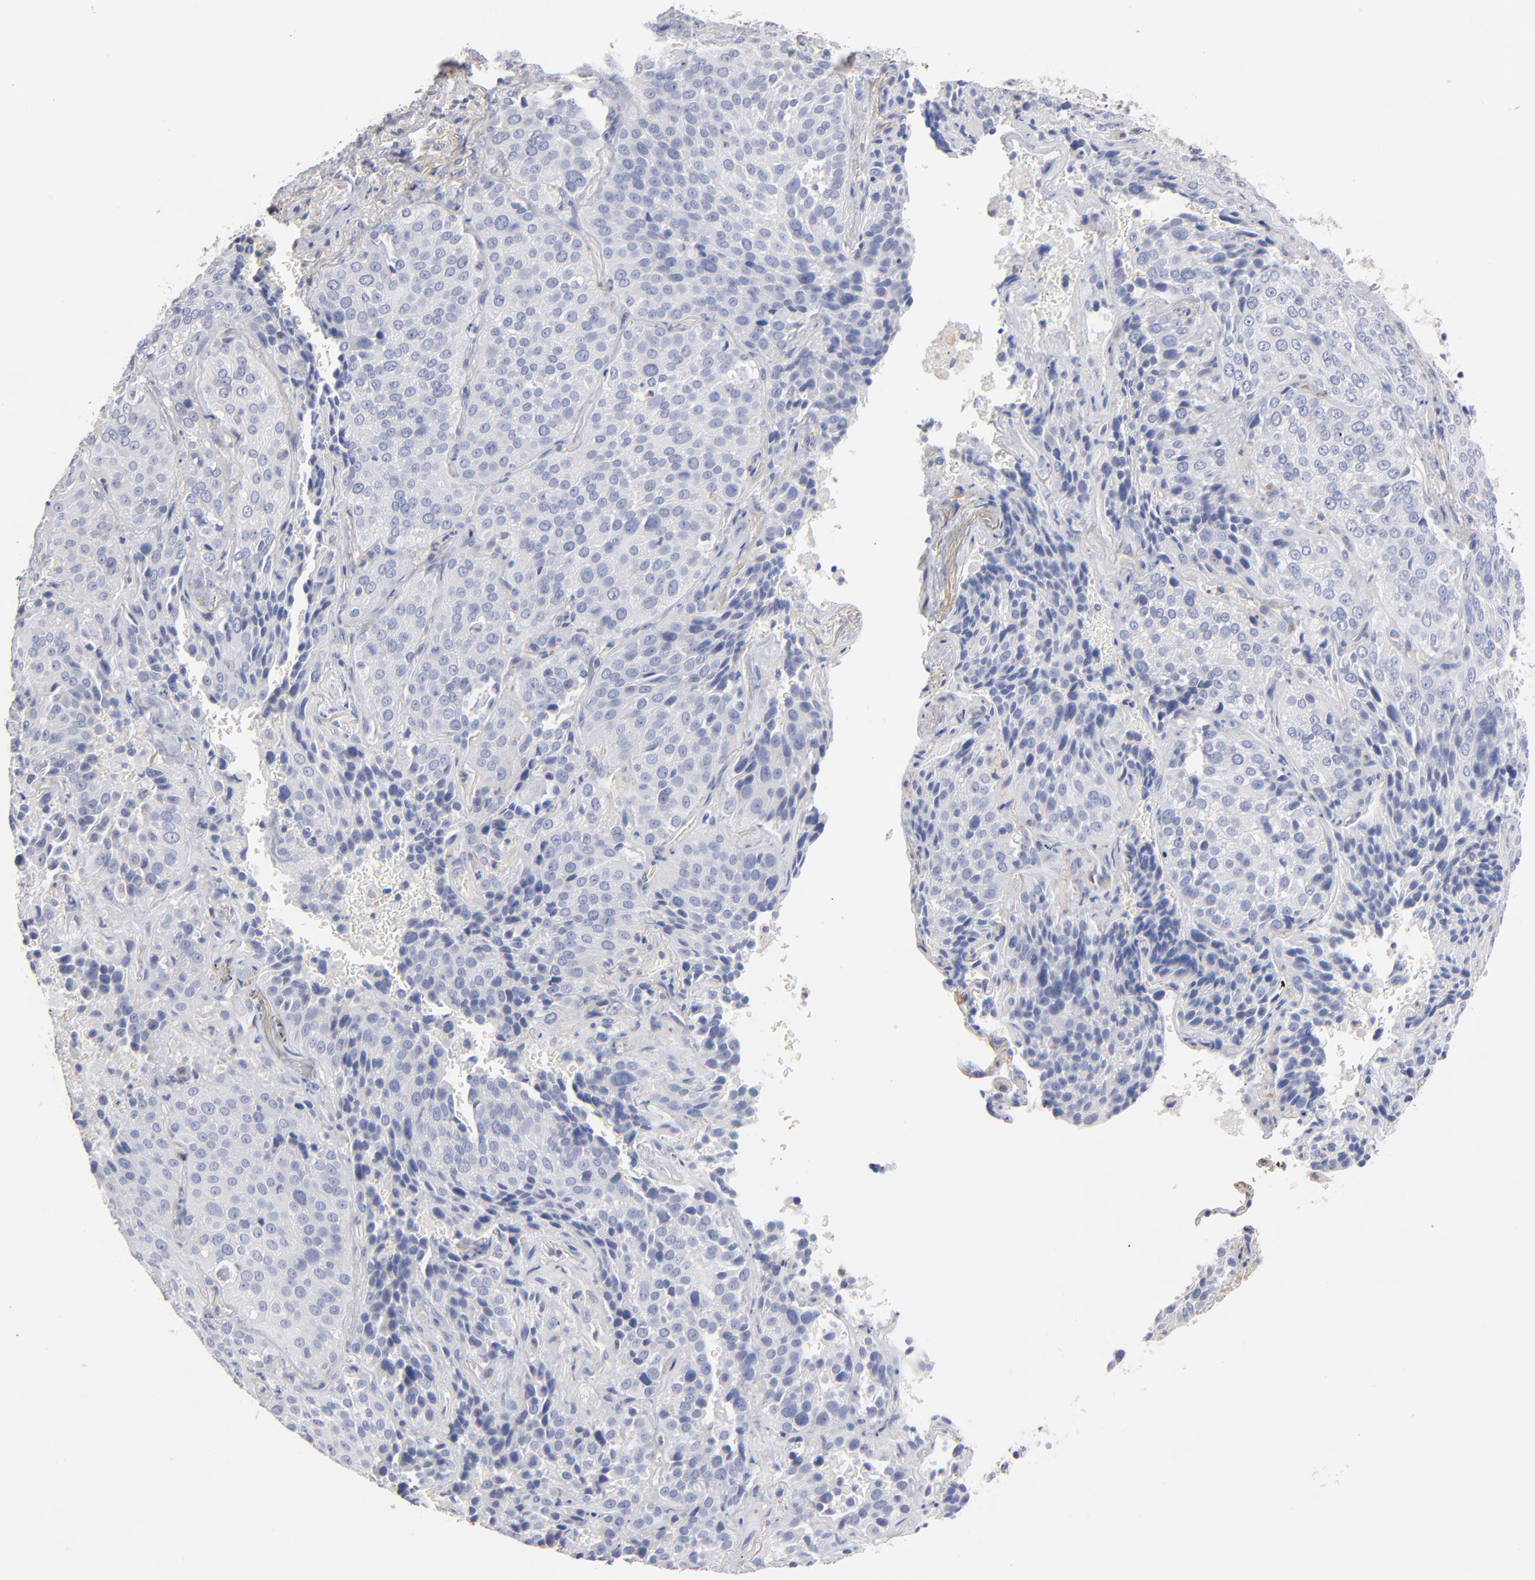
{"staining": {"intensity": "negative", "quantity": "none", "location": "none"}, "tissue": "lung cancer", "cell_type": "Tumor cells", "image_type": "cancer", "snomed": [{"axis": "morphology", "description": "Squamous cell carcinoma, NOS"}, {"axis": "topography", "description": "Lung"}], "caption": "High power microscopy photomicrograph of an IHC image of lung cancer, revealing no significant expression in tumor cells. (DAB immunohistochemistry (IHC) visualized using brightfield microscopy, high magnification).", "gene": "ITGA8", "patient": {"sex": "male", "age": 54}}